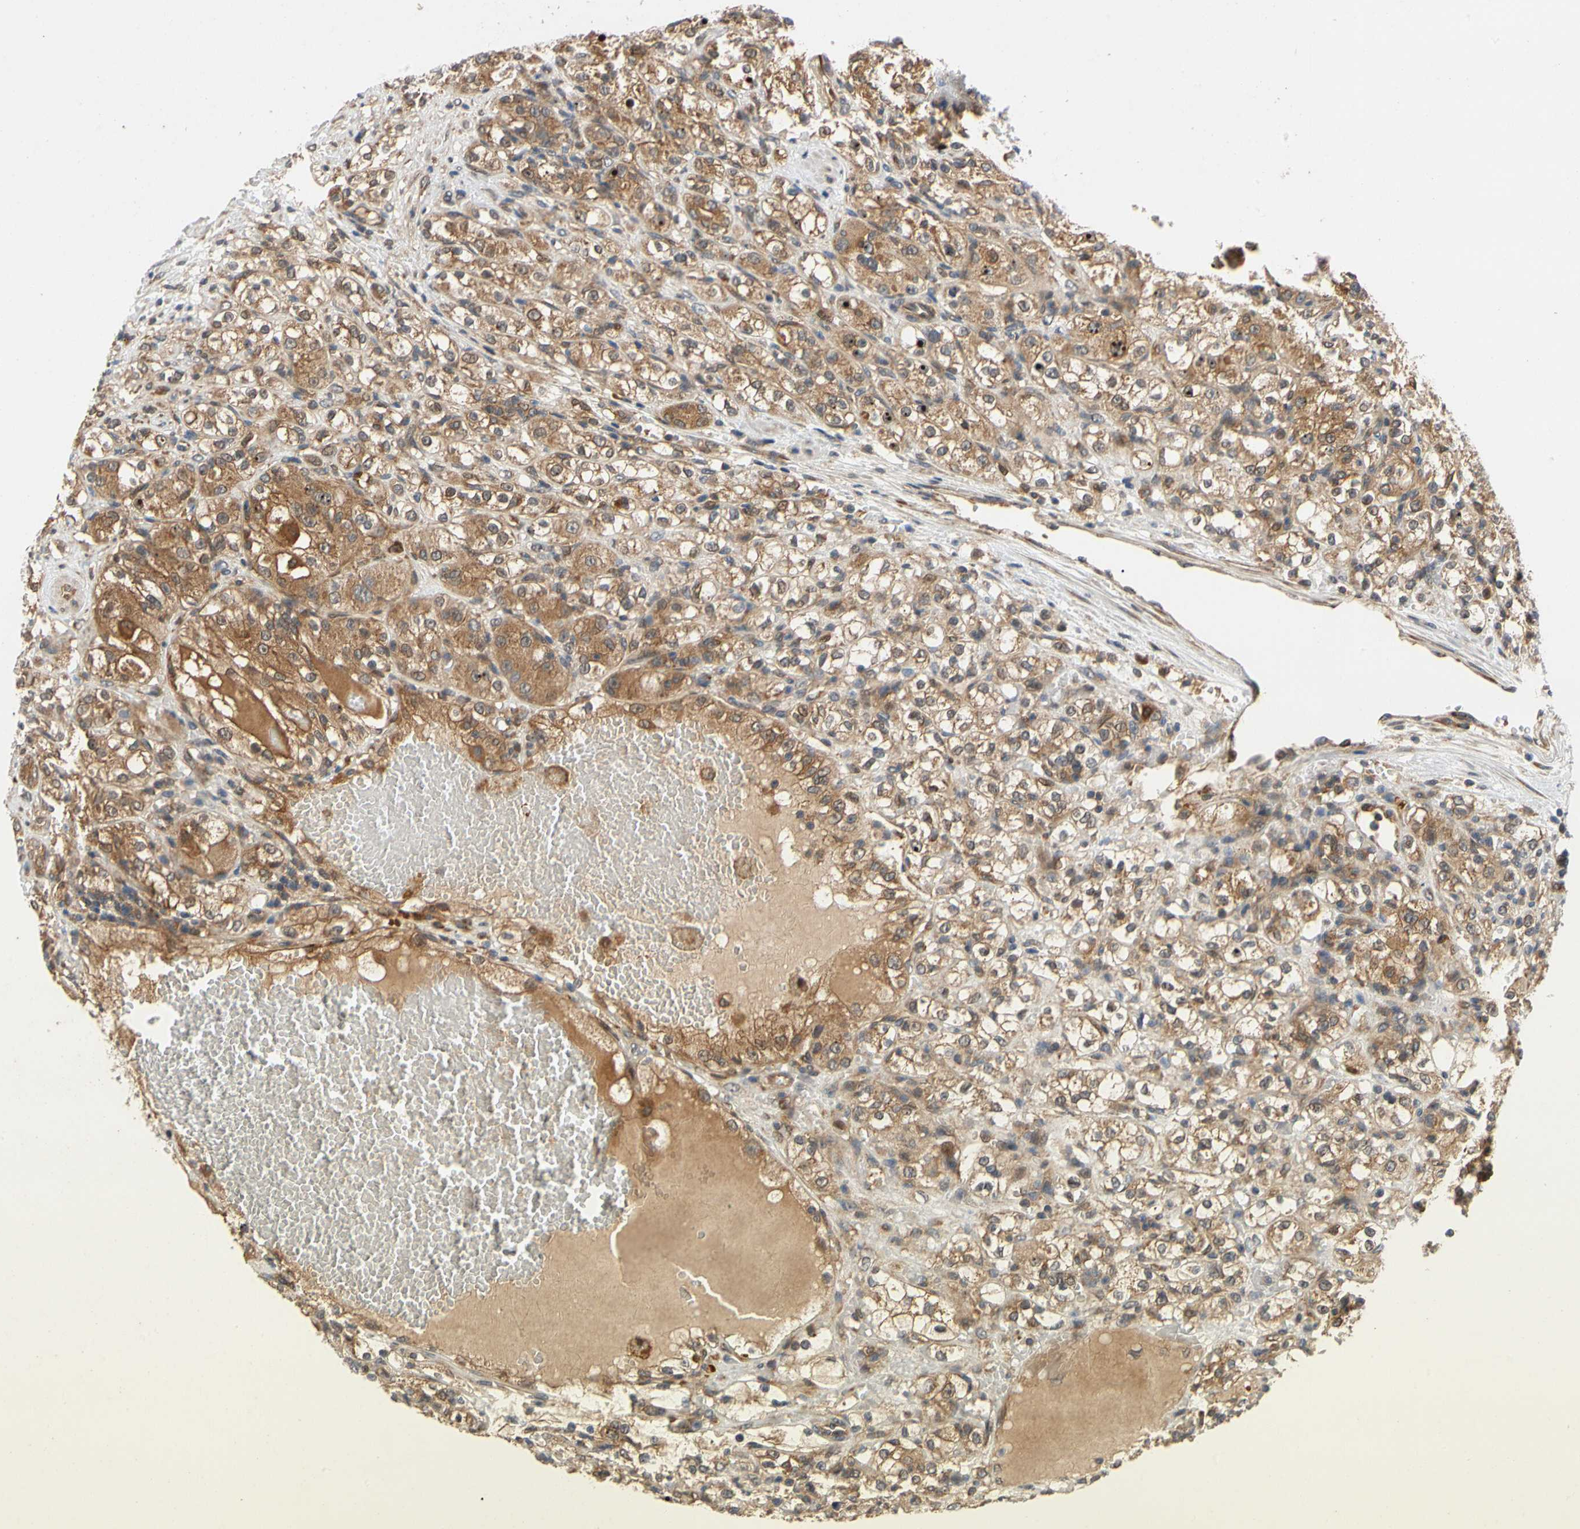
{"staining": {"intensity": "moderate", "quantity": ">75%", "location": "cytoplasmic/membranous"}, "tissue": "renal cancer", "cell_type": "Tumor cells", "image_type": "cancer", "snomed": [{"axis": "morphology", "description": "Normal tissue, NOS"}, {"axis": "morphology", "description": "Adenocarcinoma, NOS"}, {"axis": "topography", "description": "Kidney"}], "caption": "Protein analysis of renal cancer tissue shows moderate cytoplasmic/membranous expression in about >75% of tumor cells.", "gene": "TDRP", "patient": {"sex": "male", "age": 61}}